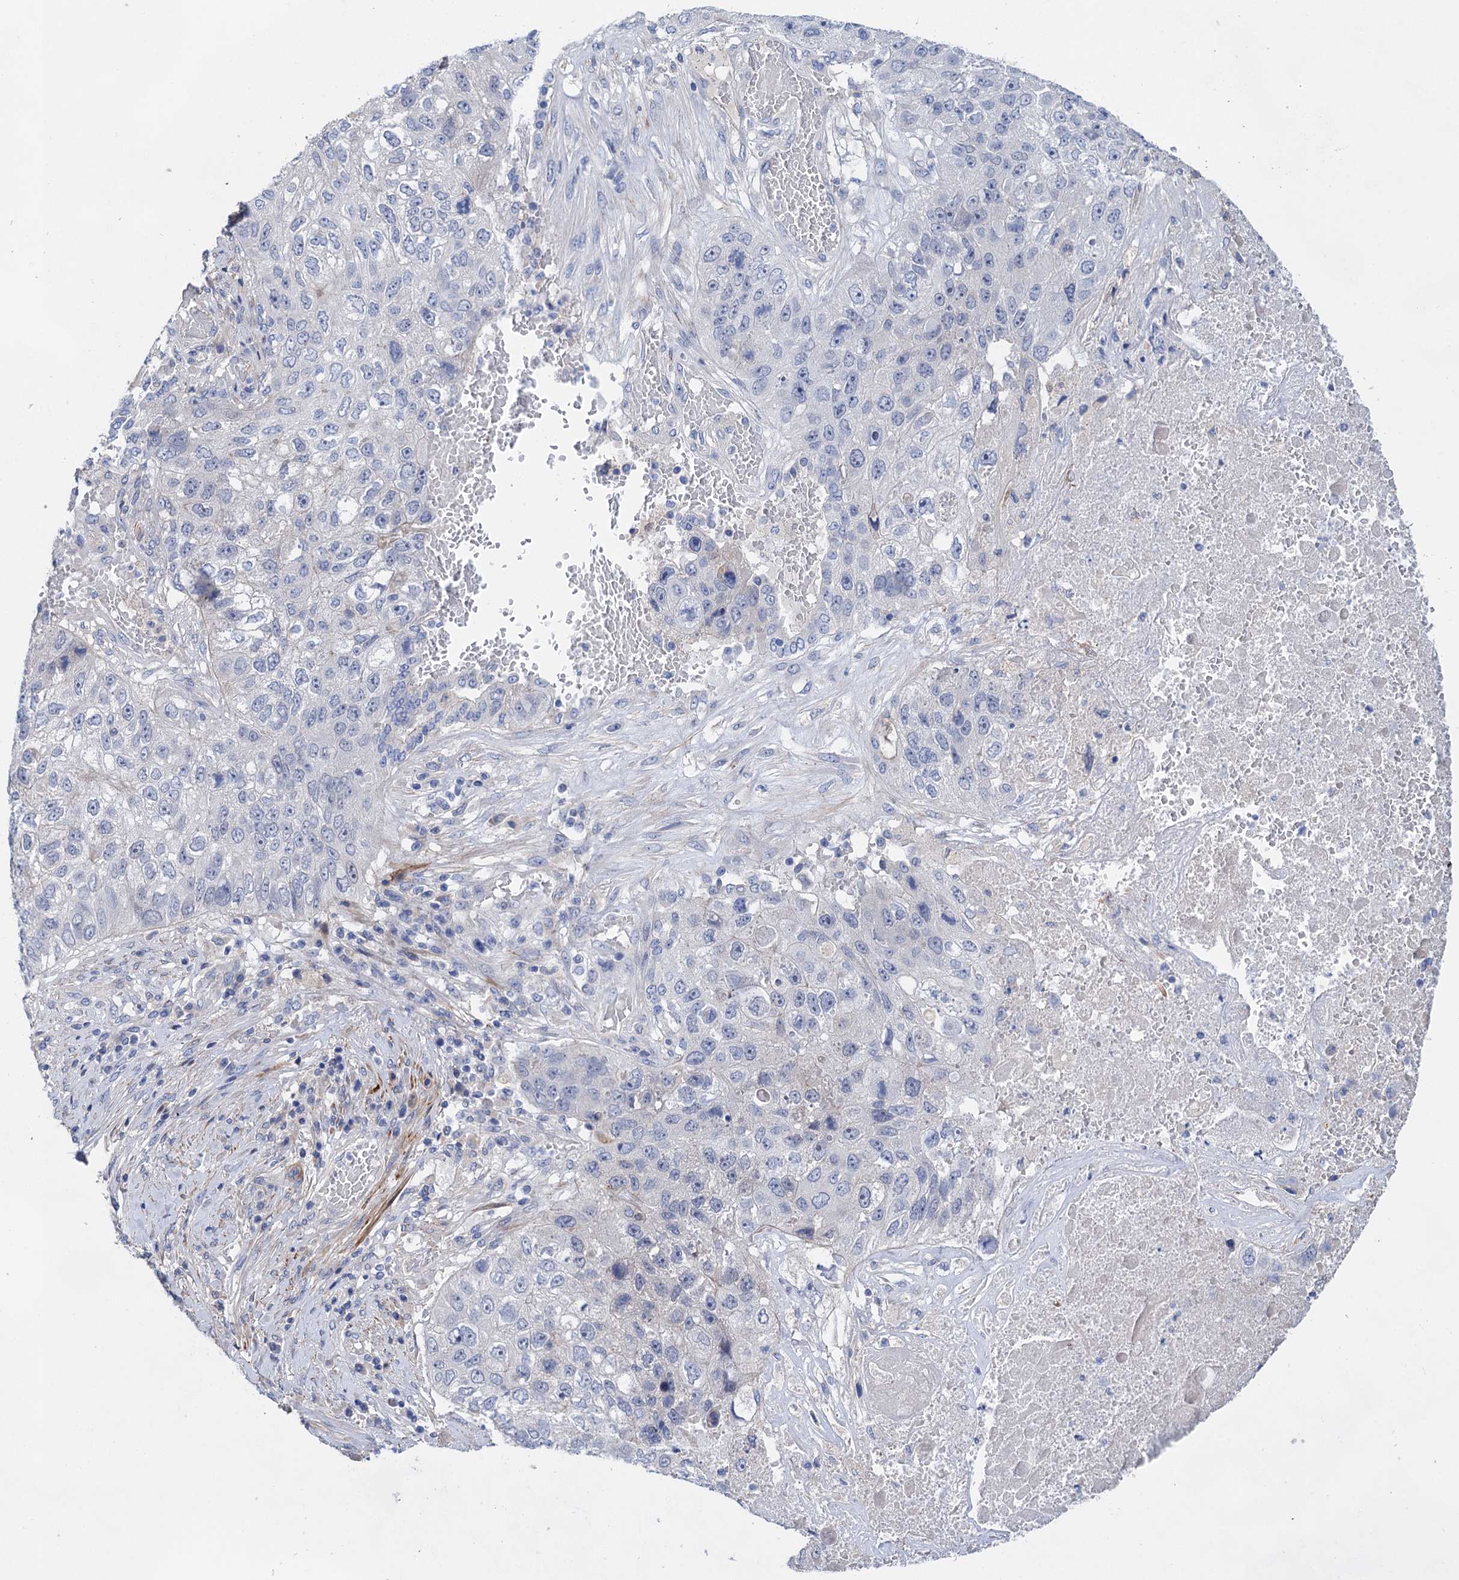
{"staining": {"intensity": "negative", "quantity": "none", "location": "none"}, "tissue": "lung cancer", "cell_type": "Tumor cells", "image_type": "cancer", "snomed": [{"axis": "morphology", "description": "Squamous cell carcinoma, NOS"}, {"axis": "topography", "description": "Lung"}], "caption": "The immunohistochemistry (IHC) photomicrograph has no significant expression in tumor cells of lung squamous cell carcinoma tissue.", "gene": "GPR155", "patient": {"sex": "male", "age": 61}}